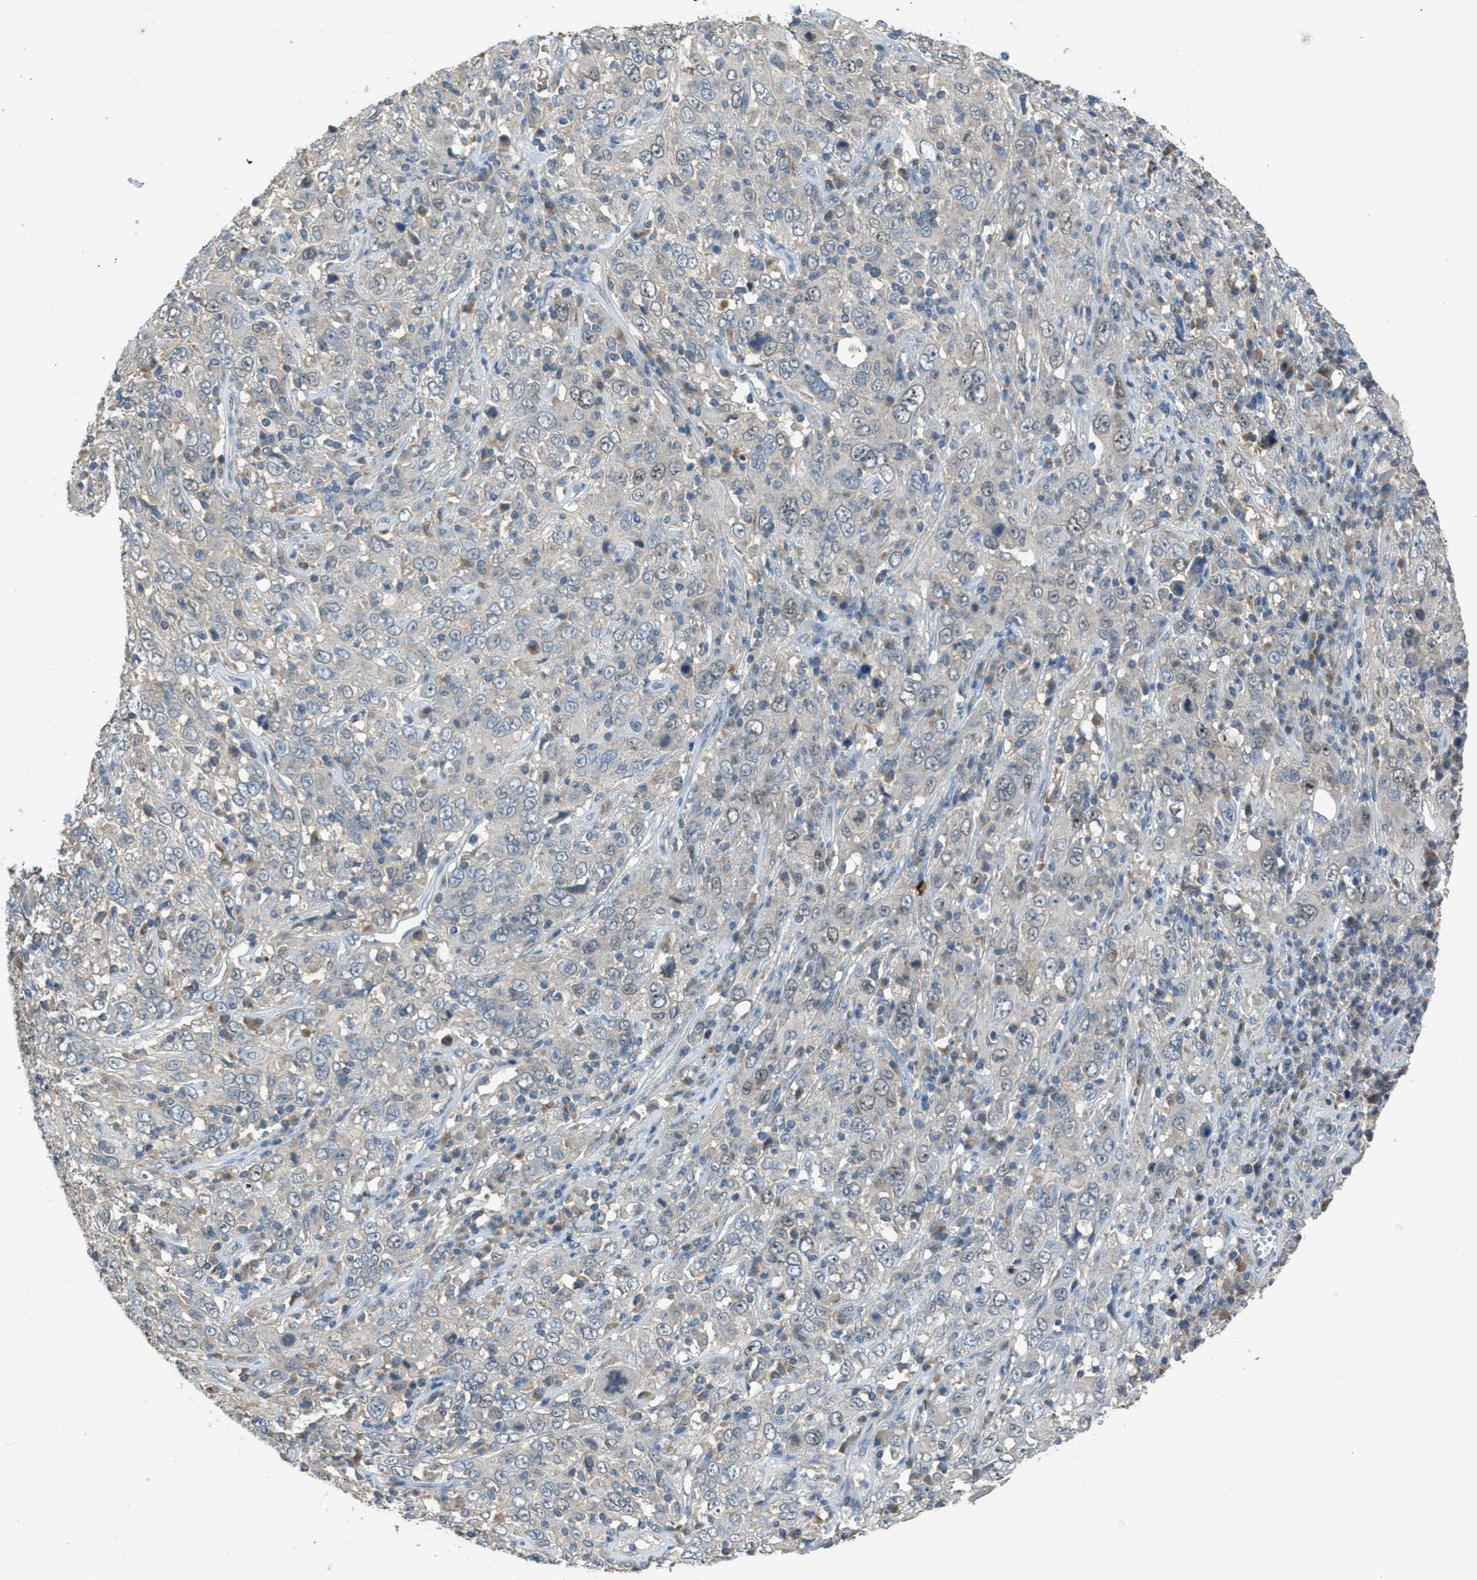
{"staining": {"intensity": "weak", "quantity": "<25%", "location": "cytoplasmic/membranous"}, "tissue": "cervical cancer", "cell_type": "Tumor cells", "image_type": "cancer", "snomed": [{"axis": "morphology", "description": "Squamous cell carcinoma, NOS"}, {"axis": "topography", "description": "Cervix"}], "caption": "An image of human squamous cell carcinoma (cervical) is negative for staining in tumor cells.", "gene": "MIS18A", "patient": {"sex": "female", "age": 46}}